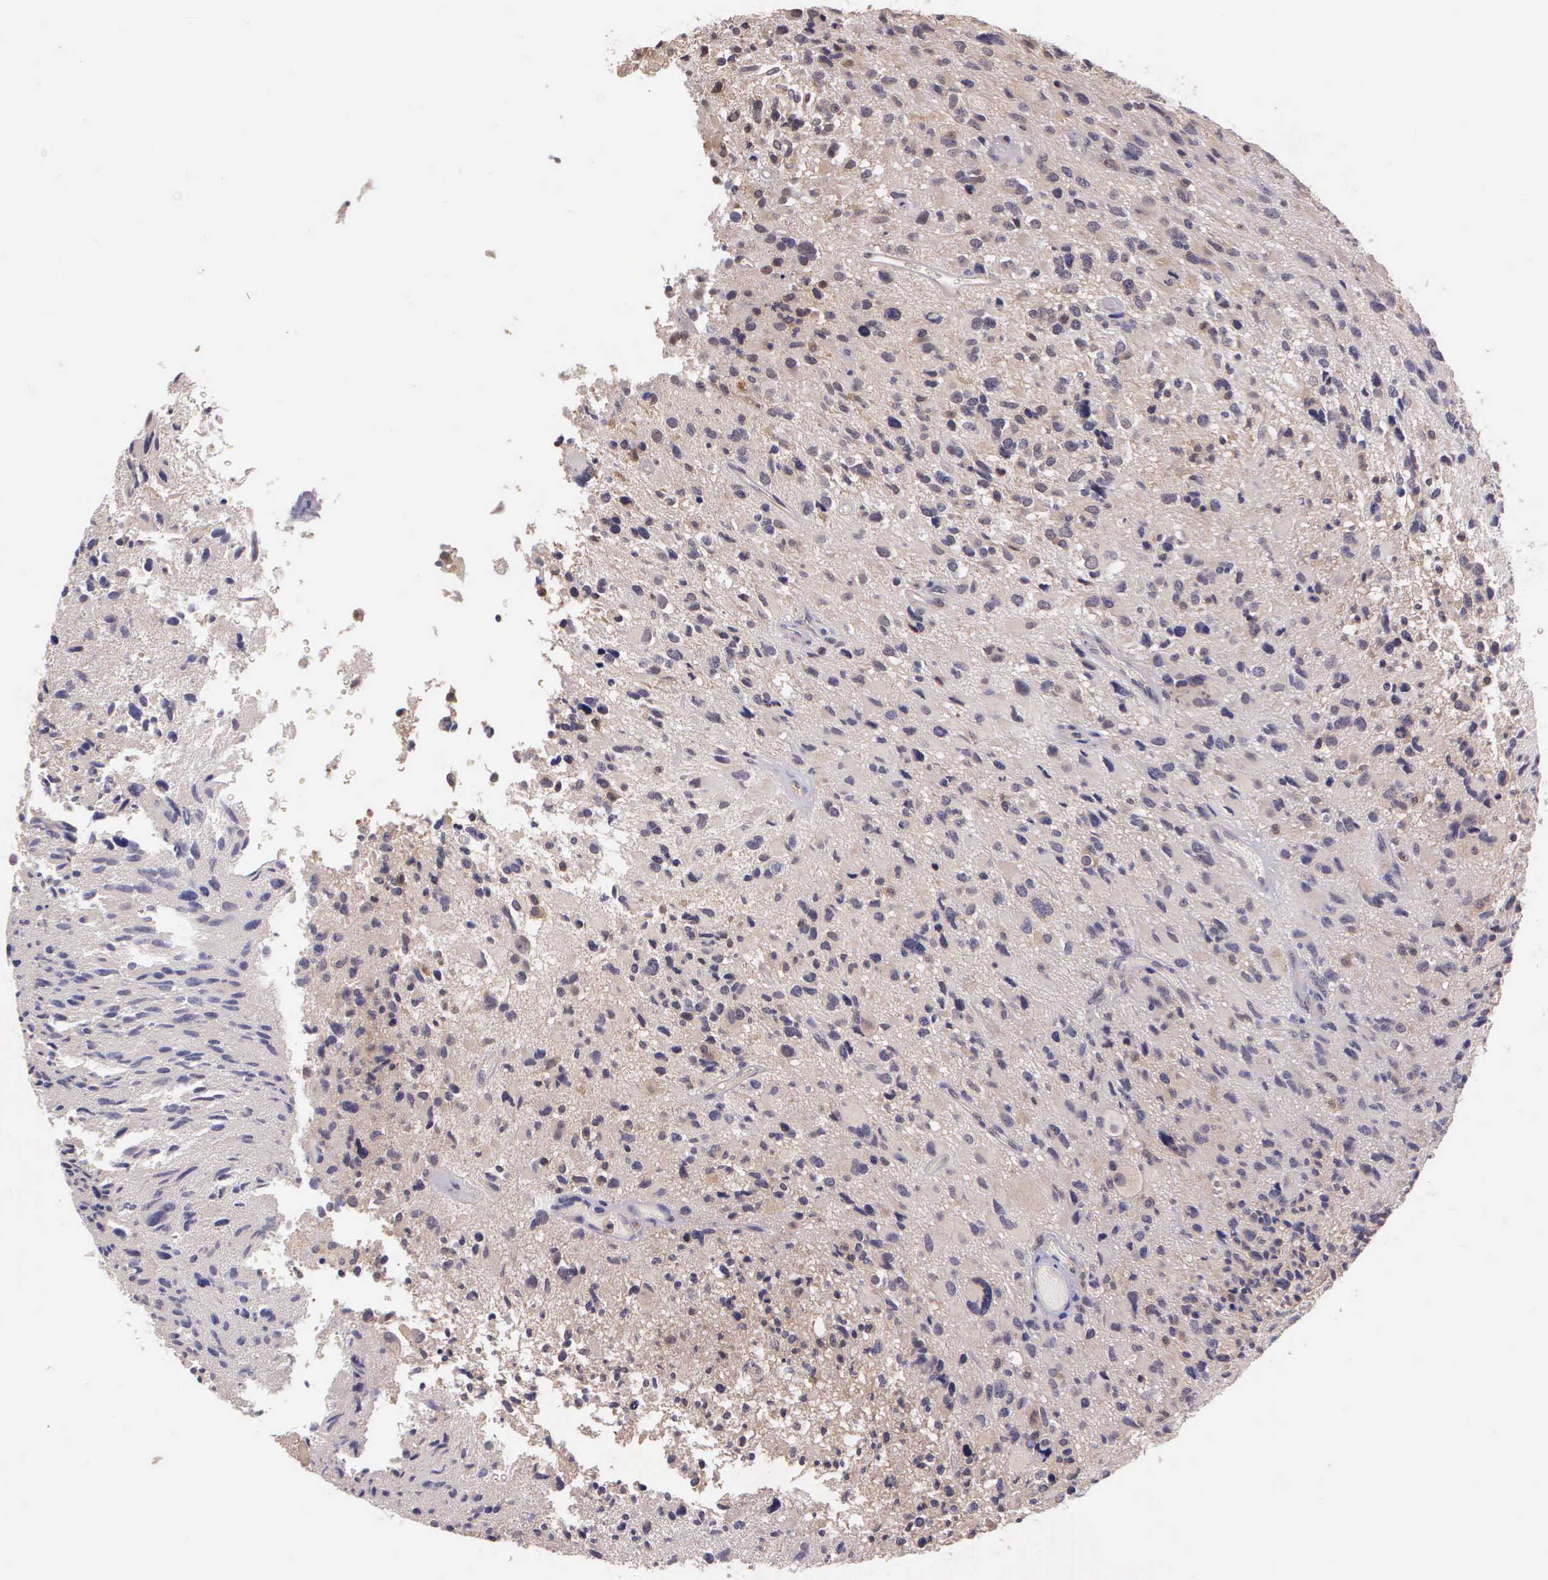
{"staining": {"intensity": "negative", "quantity": "none", "location": "none"}, "tissue": "glioma", "cell_type": "Tumor cells", "image_type": "cancer", "snomed": [{"axis": "morphology", "description": "Glioma, malignant, High grade"}, {"axis": "topography", "description": "Brain"}], "caption": "A histopathology image of glioma stained for a protein shows no brown staining in tumor cells.", "gene": "IGBP1", "patient": {"sex": "male", "age": 69}}